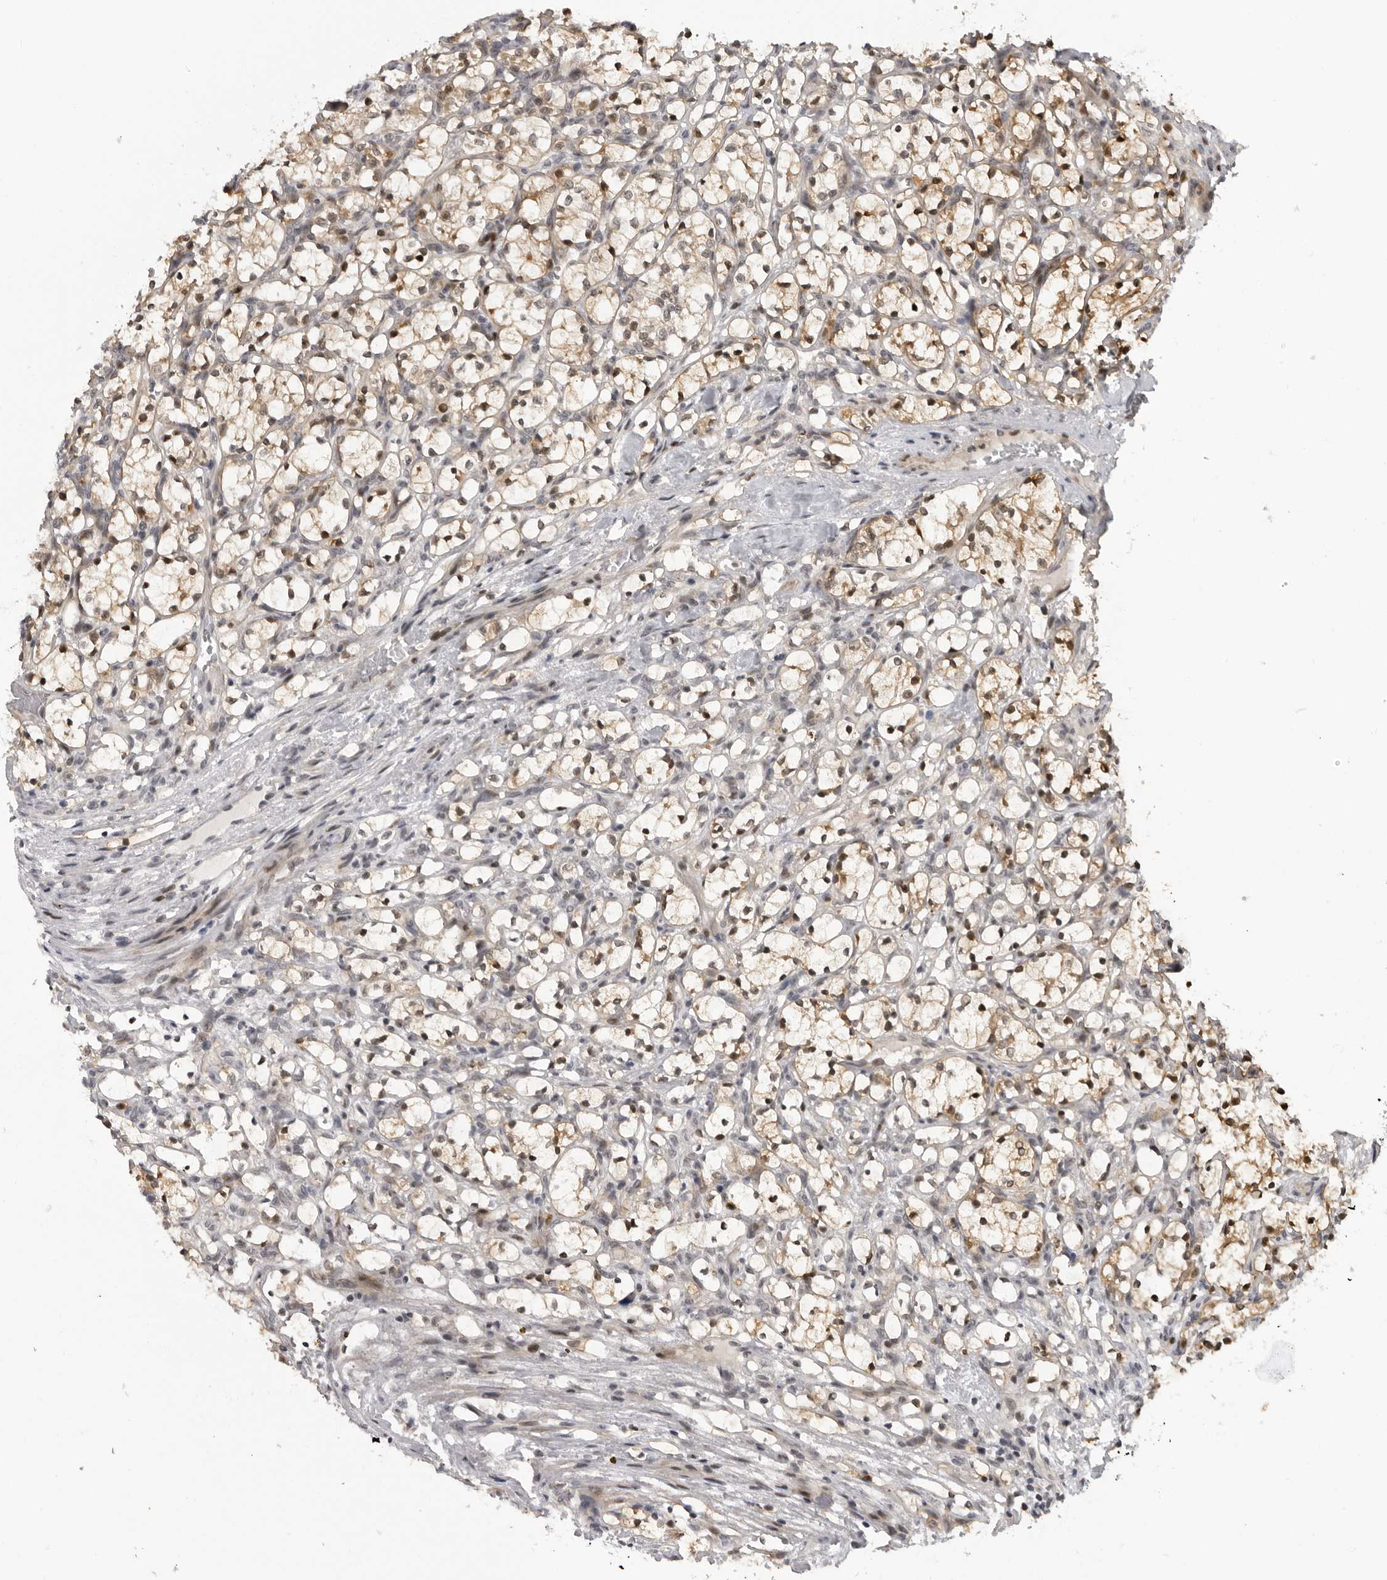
{"staining": {"intensity": "moderate", "quantity": ">75%", "location": "cytoplasmic/membranous,nuclear"}, "tissue": "renal cancer", "cell_type": "Tumor cells", "image_type": "cancer", "snomed": [{"axis": "morphology", "description": "Adenocarcinoma, NOS"}, {"axis": "topography", "description": "Kidney"}], "caption": "This is a histology image of IHC staining of adenocarcinoma (renal), which shows moderate staining in the cytoplasmic/membranous and nuclear of tumor cells.", "gene": "ALPK2", "patient": {"sex": "female", "age": 69}}